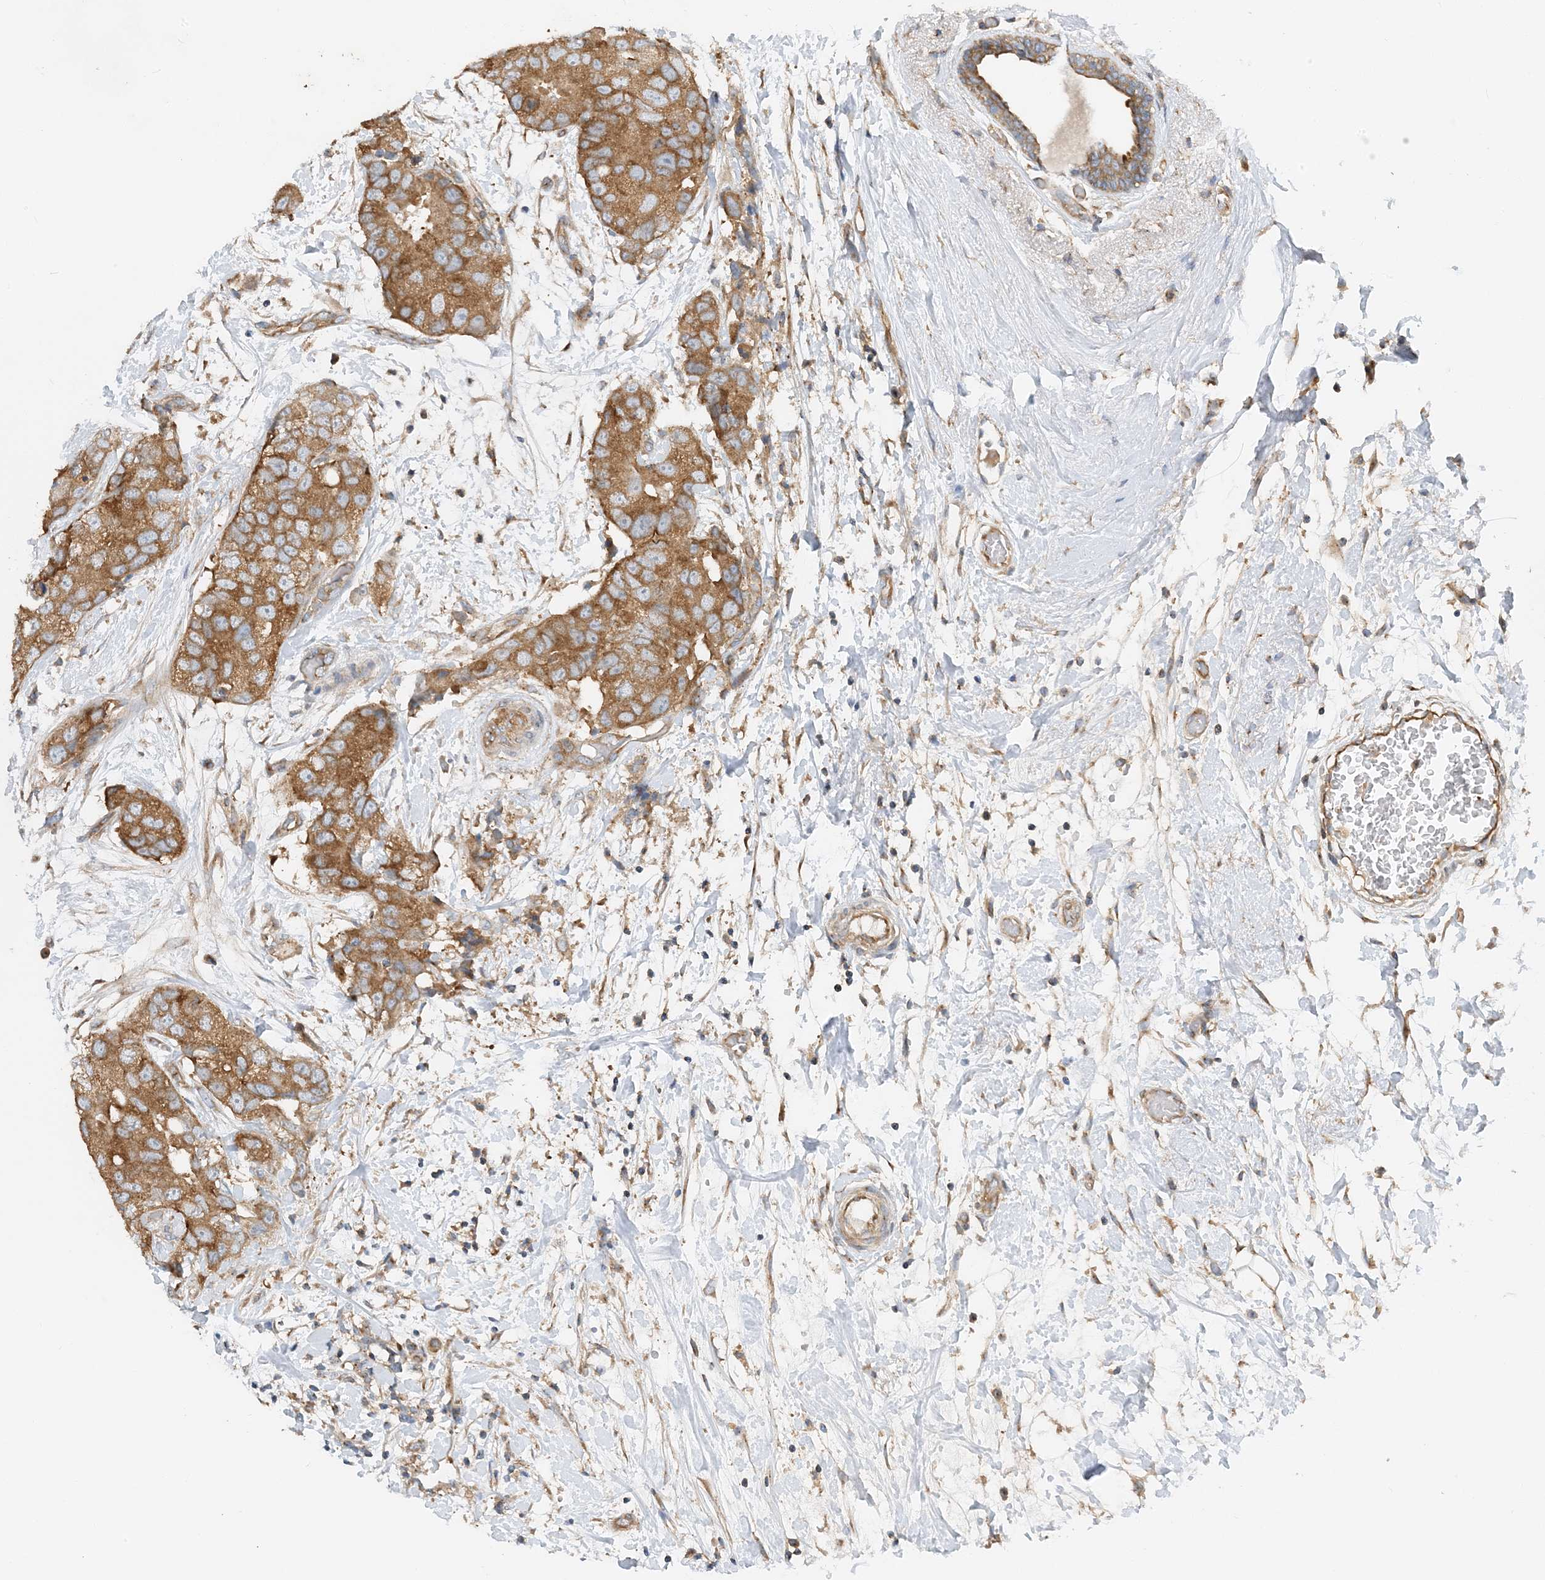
{"staining": {"intensity": "moderate", "quantity": ">75%", "location": "cytoplasmic/membranous"}, "tissue": "breast cancer", "cell_type": "Tumor cells", "image_type": "cancer", "snomed": [{"axis": "morphology", "description": "Duct carcinoma"}, {"axis": "topography", "description": "Breast"}], "caption": "The micrograph shows immunohistochemical staining of breast invasive ductal carcinoma. There is moderate cytoplasmic/membranous staining is identified in about >75% of tumor cells.", "gene": "SIDT1", "patient": {"sex": "female", "age": 62}}